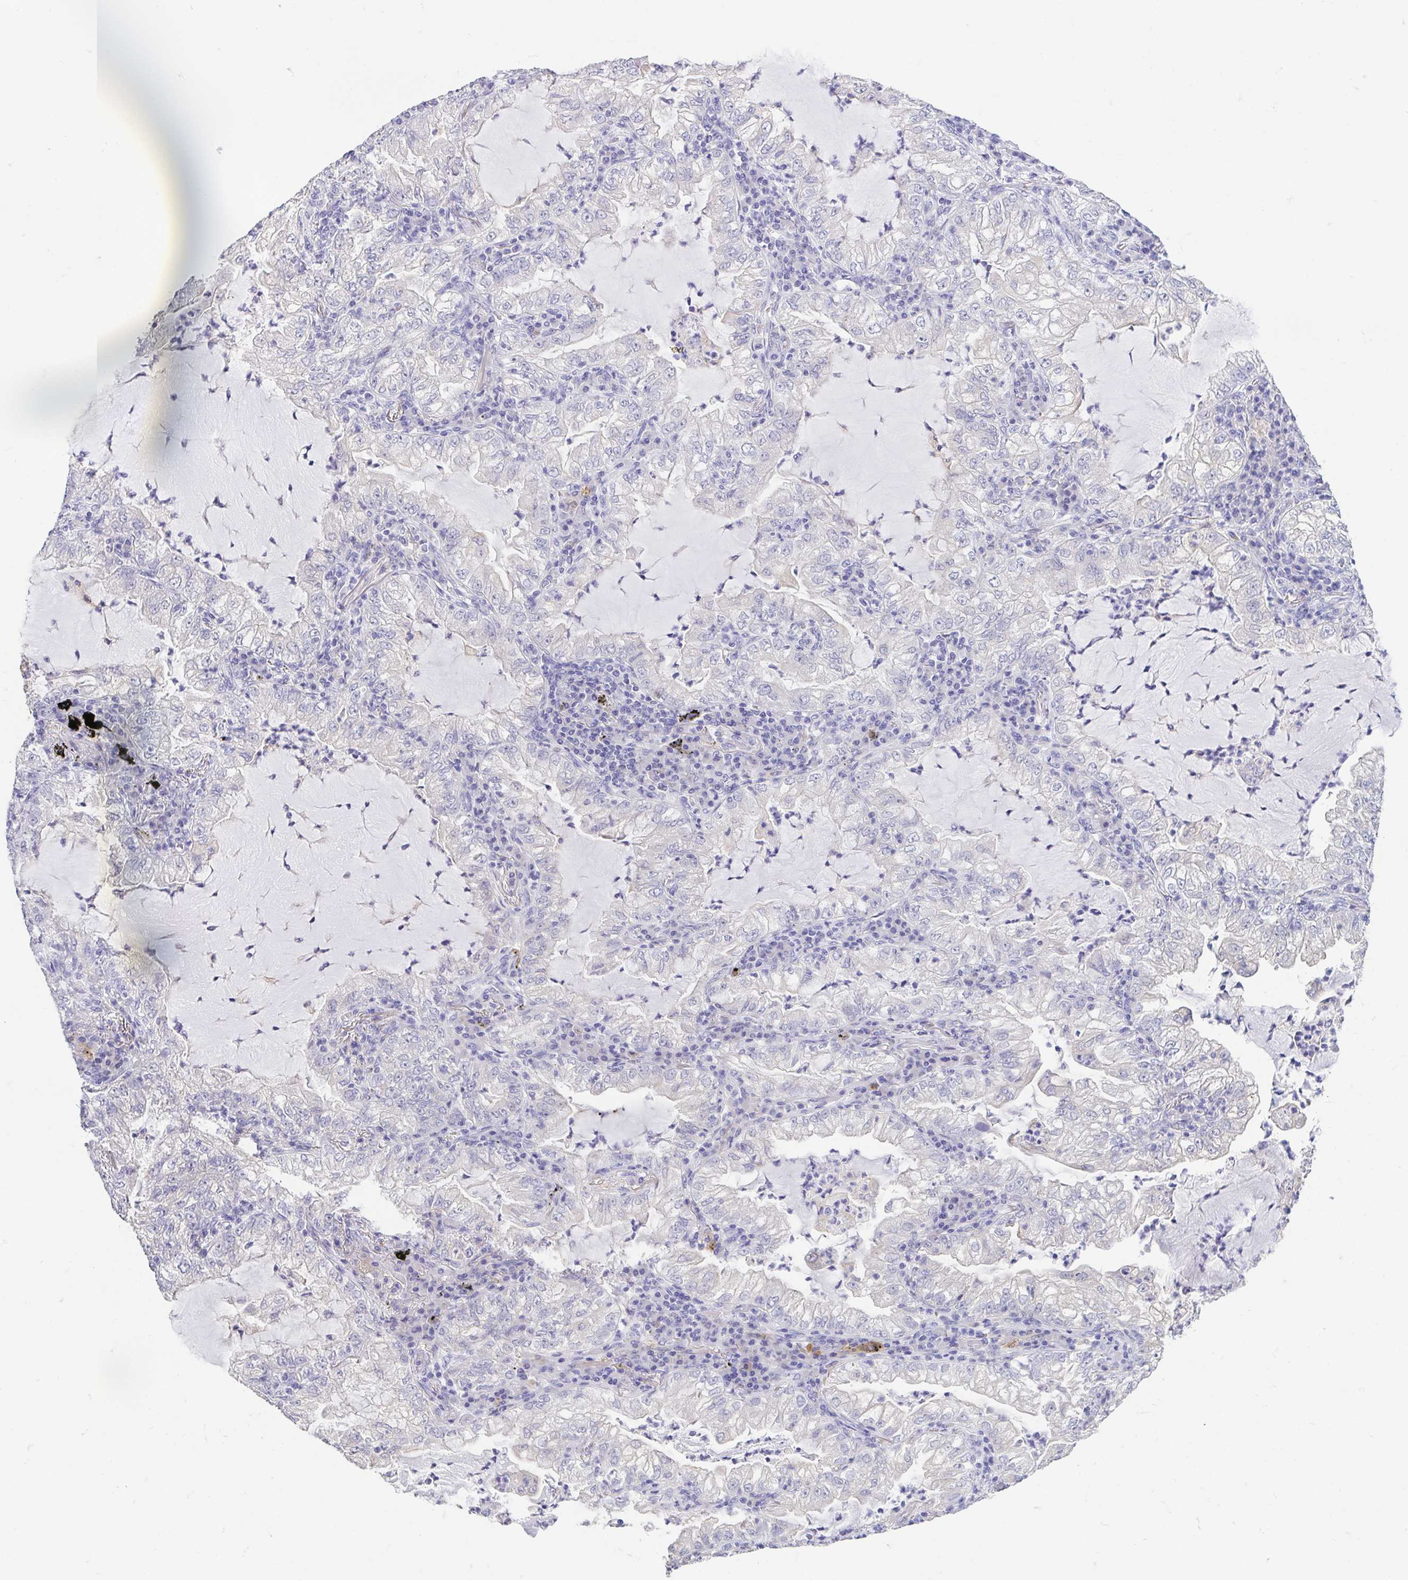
{"staining": {"intensity": "negative", "quantity": "none", "location": "none"}, "tissue": "lung cancer", "cell_type": "Tumor cells", "image_type": "cancer", "snomed": [{"axis": "morphology", "description": "Adenocarcinoma, NOS"}, {"axis": "topography", "description": "Lung"}], "caption": "Immunohistochemistry (IHC) of human lung cancer displays no expression in tumor cells. (Brightfield microscopy of DAB immunohistochemistry at high magnification).", "gene": "FABP3", "patient": {"sex": "female", "age": 73}}